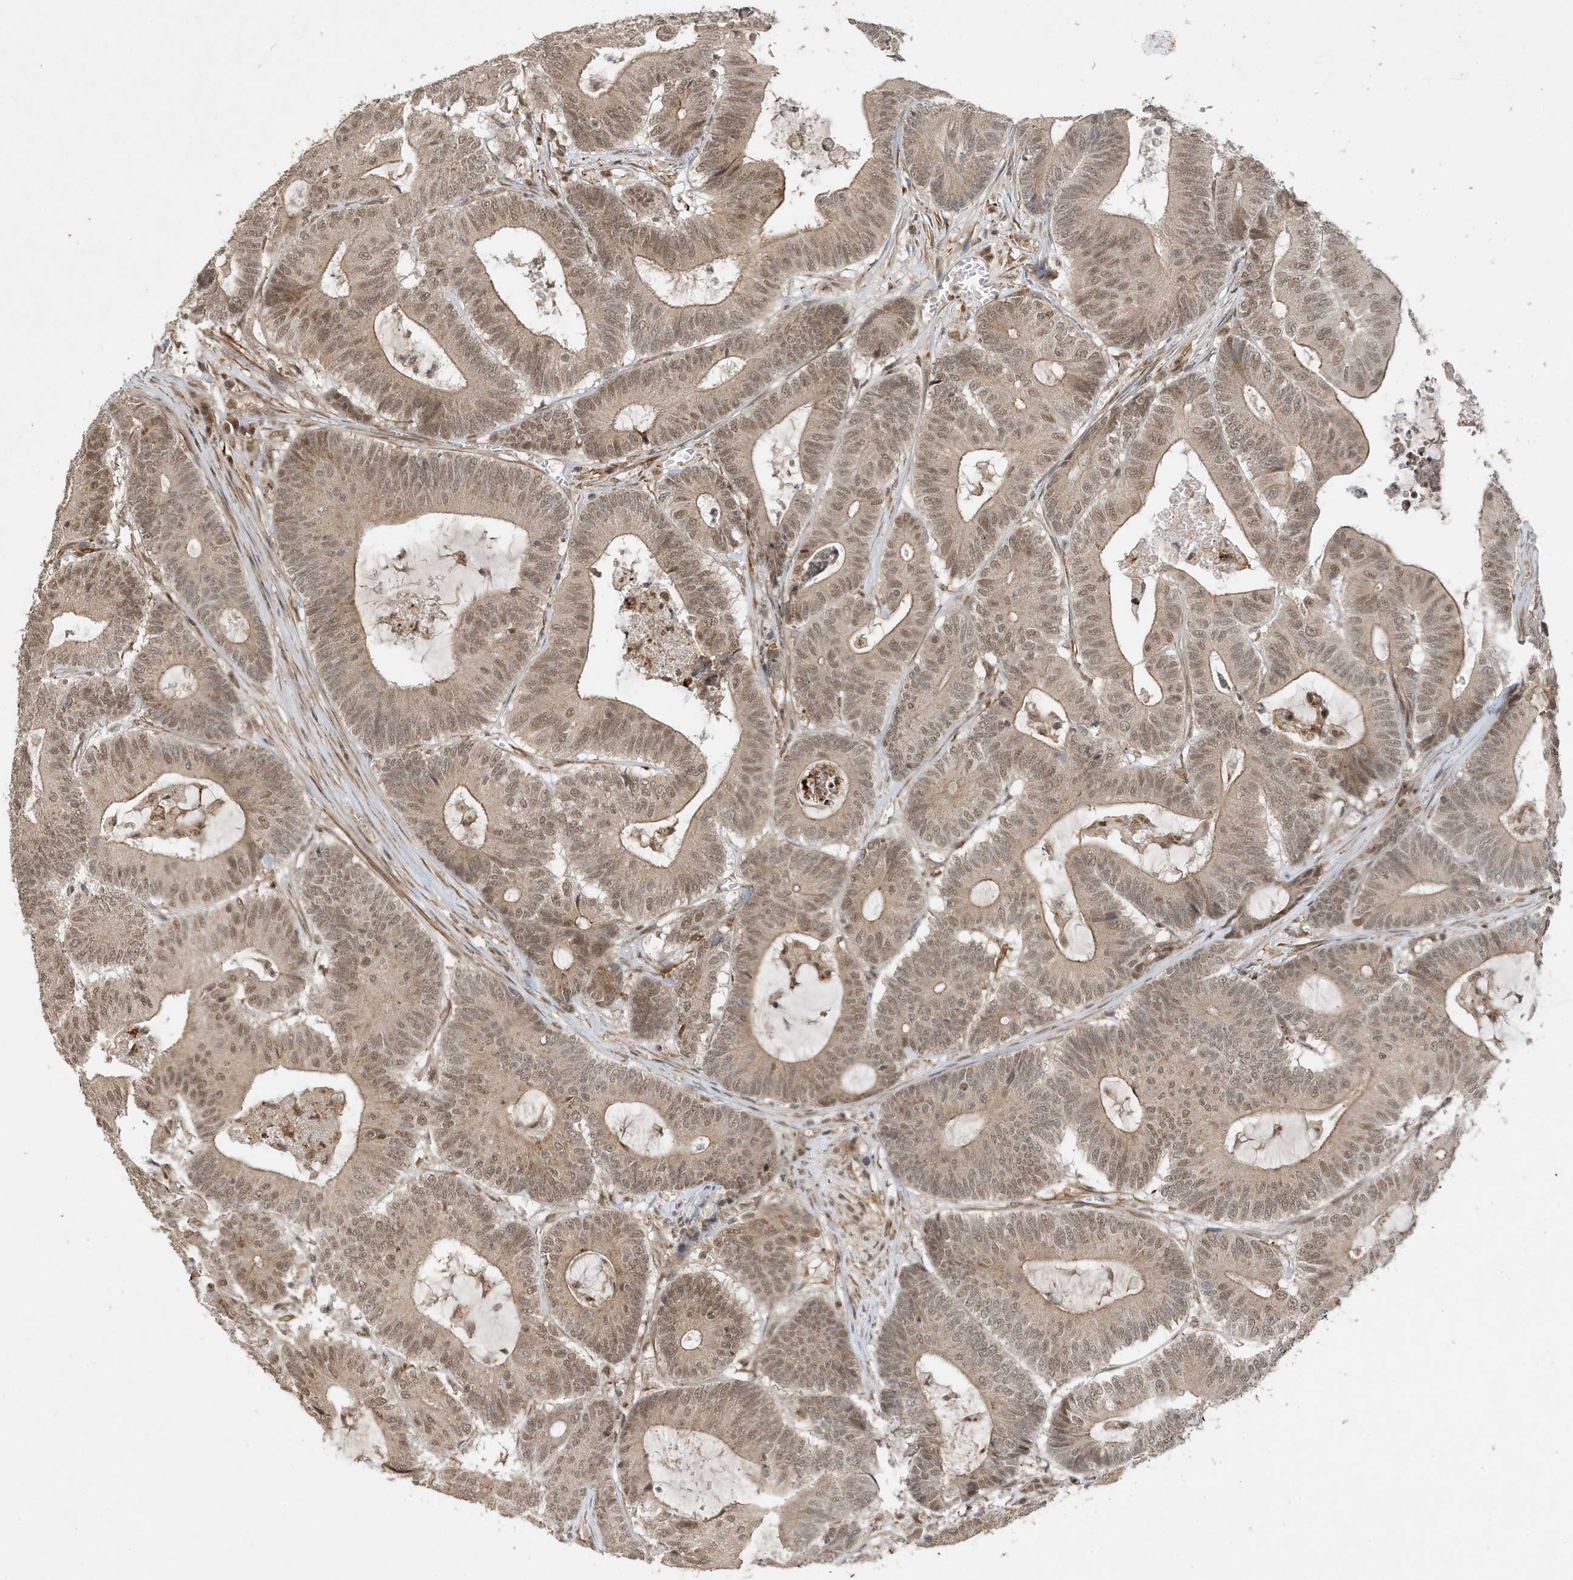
{"staining": {"intensity": "weak", "quantity": ">75%", "location": "cytoplasmic/membranous,nuclear"}, "tissue": "colorectal cancer", "cell_type": "Tumor cells", "image_type": "cancer", "snomed": [{"axis": "morphology", "description": "Adenocarcinoma, NOS"}, {"axis": "topography", "description": "Colon"}], "caption": "A brown stain highlights weak cytoplasmic/membranous and nuclear expression of a protein in human colorectal adenocarcinoma tumor cells.", "gene": "MAST3", "patient": {"sex": "female", "age": 84}}